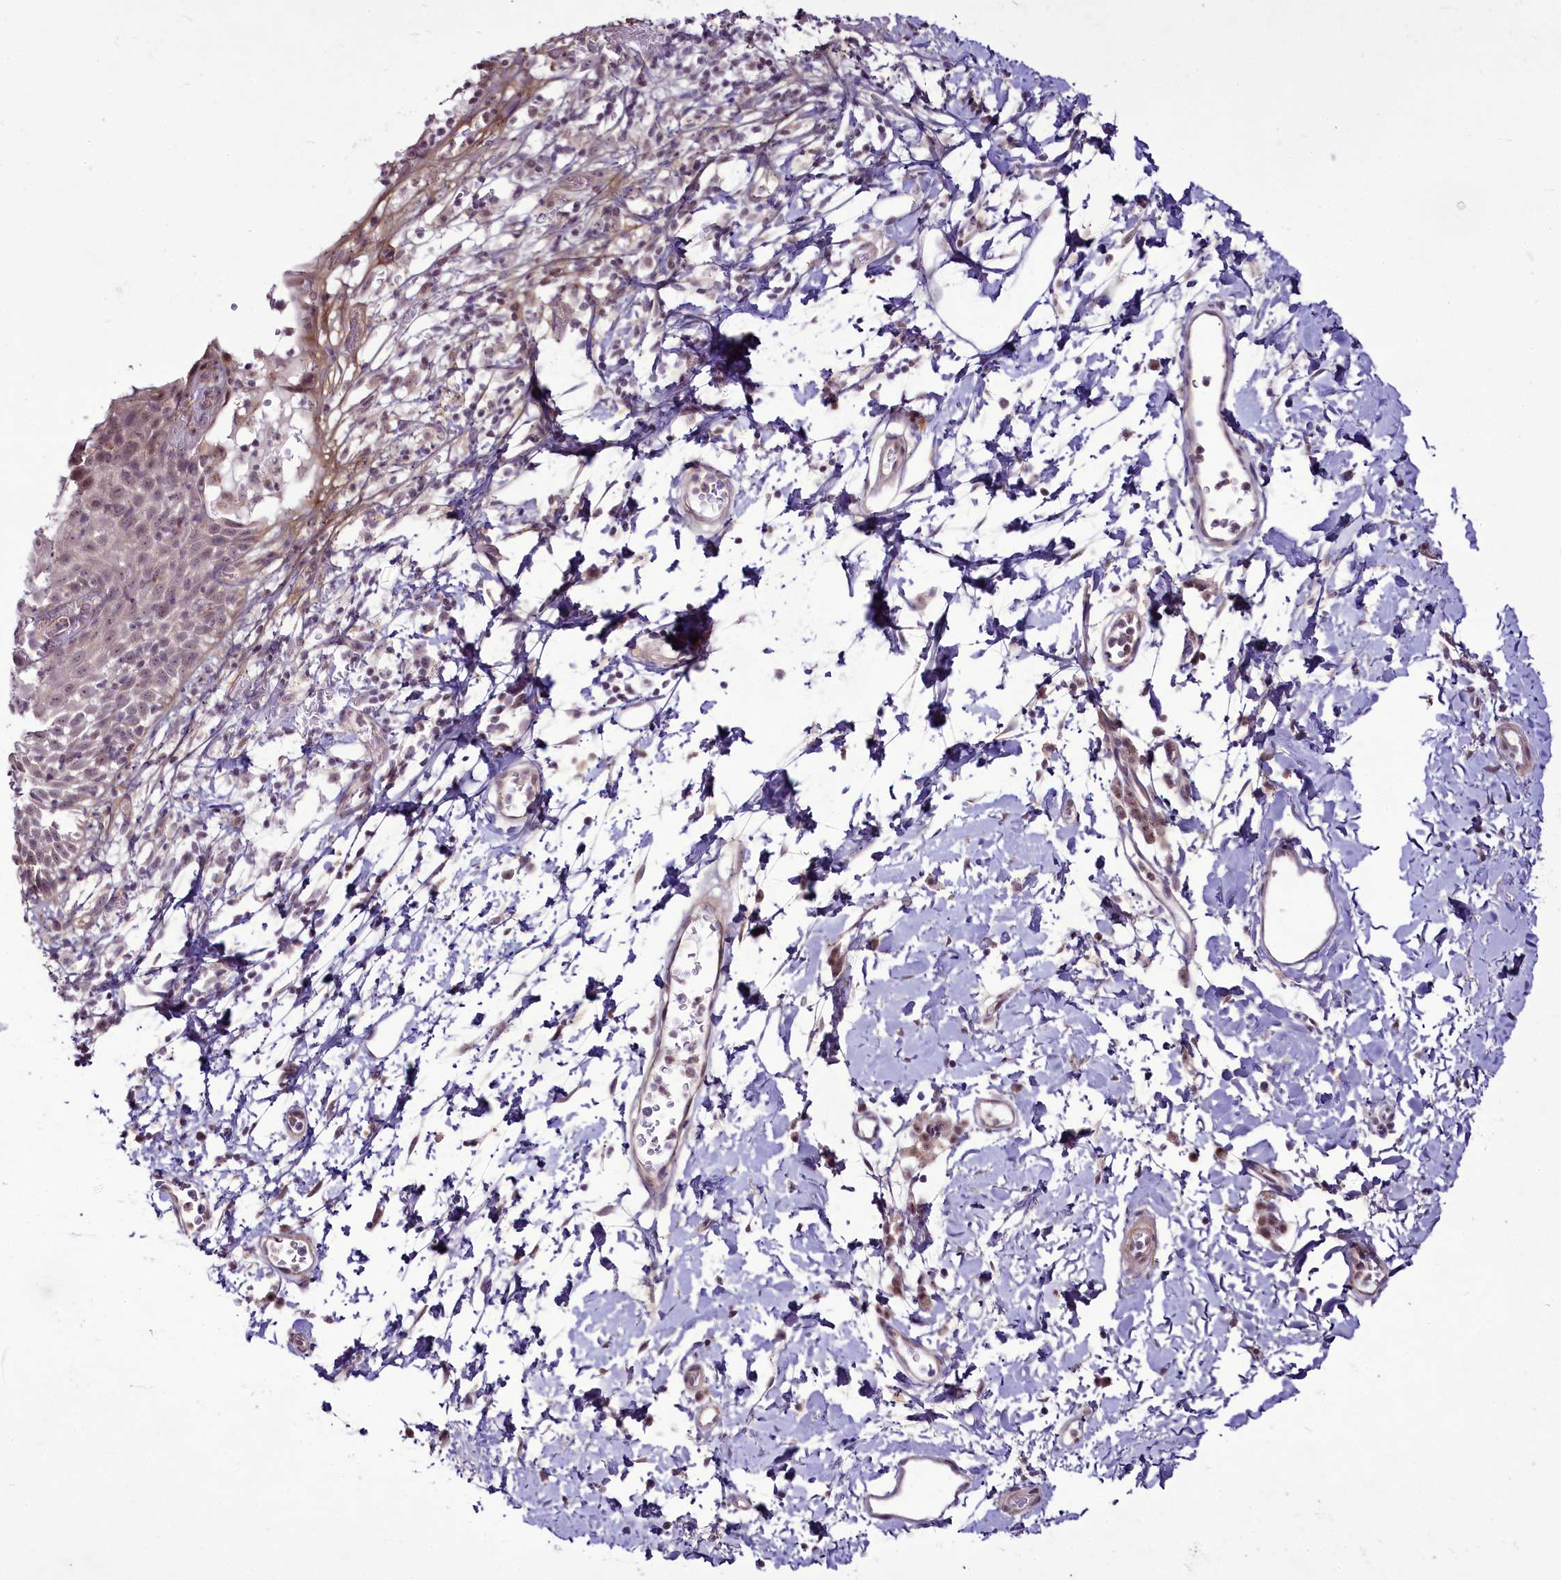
{"staining": {"intensity": "weak", "quantity": "25%-75%", "location": "nuclear"}, "tissue": "skin", "cell_type": "Epidermal cells", "image_type": "normal", "snomed": [{"axis": "morphology", "description": "Normal tissue, NOS"}, {"axis": "topography", "description": "Vulva"}], "caption": "Weak nuclear protein expression is present in about 25%-75% of epidermal cells in skin. (brown staining indicates protein expression, while blue staining denotes nuclei).", "gene": "RSBN1", "patient": {"sex": "female", "age": 68}}